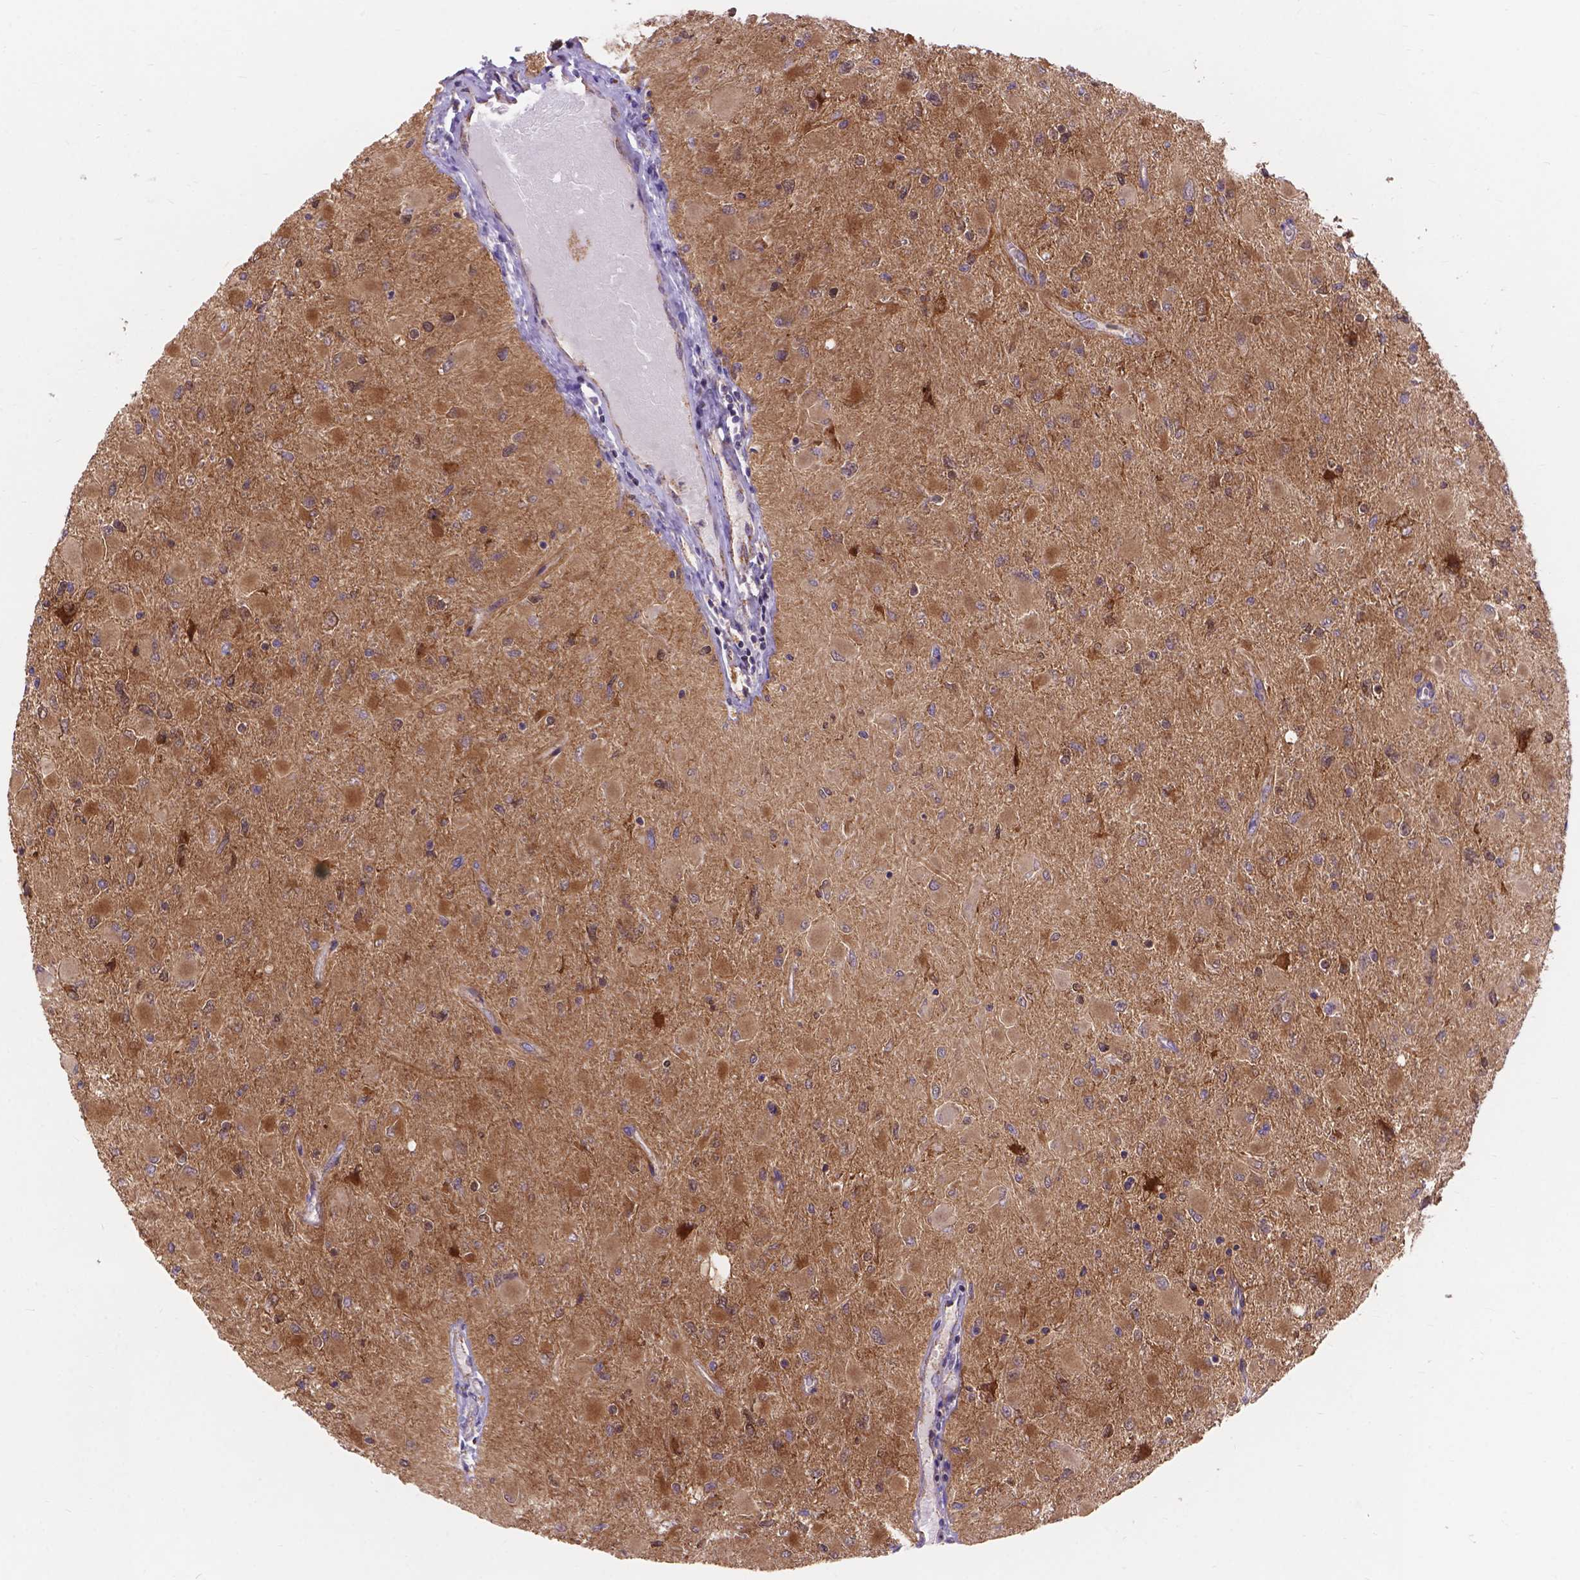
{"staining": {"intensity": "moderate", "quantity": "25%-75%", "location": "cytoplasmic/membranous"}, "tissue": "glioma", "cell_type": "Tumor cells", "image_type": "cancer", "snomed": [{"axis": "morphology", "description": "Glioma, malignant, High grade"}, {"axis": "topography", "description": "Cerebral cortex"}], "caption": "Immunohistochemical staining of human glioma reveals medium levels of moderate cytoplasmic/membranous protein positivity in approximately 25%-75% of tumor cells.", "gene": "AK3", "patient": {"sex": "female", "age": 36}}